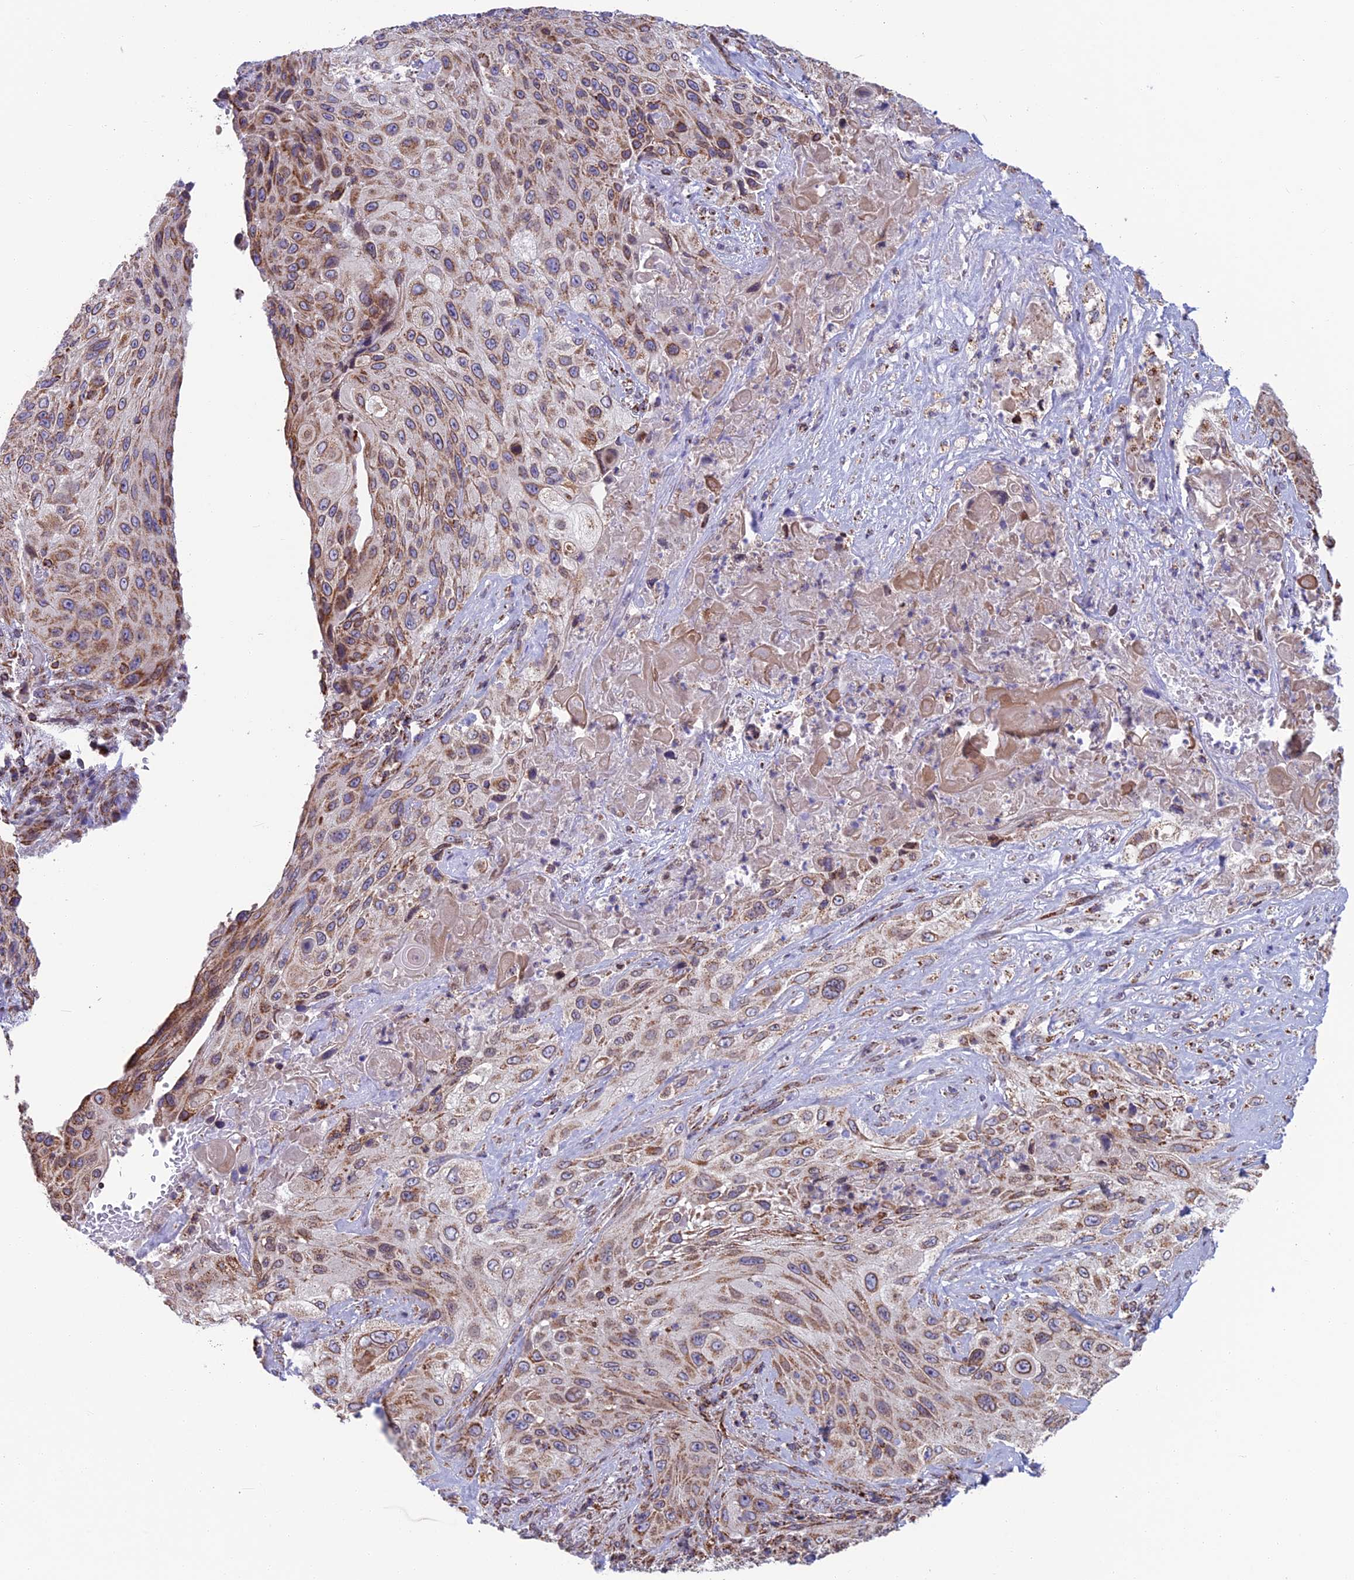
{"staining": {"intensity": "moderate", "quantity": "25%-75%", "location": "cytoplasmic/membranous"}, "tissue": "cervical cancer", "cell_type": "Tumor cells", "image_type": "cancer", "snomed": [{"axis": "morphology", "description": "Squamous cell carcinoma, NOS"}, {"axis": "topography", "description": "Cervix"}], "caption": "Immunohistochemistry photomicrograph of cervical squamous cell carcinoma stained for a protein (brown), which displays medium levels of moderate cytoplasmic/membranous expression in approximately 25%-75% of tumor cells.", "gene": "CS", "patient": {"sex": "female", "age": 42}}